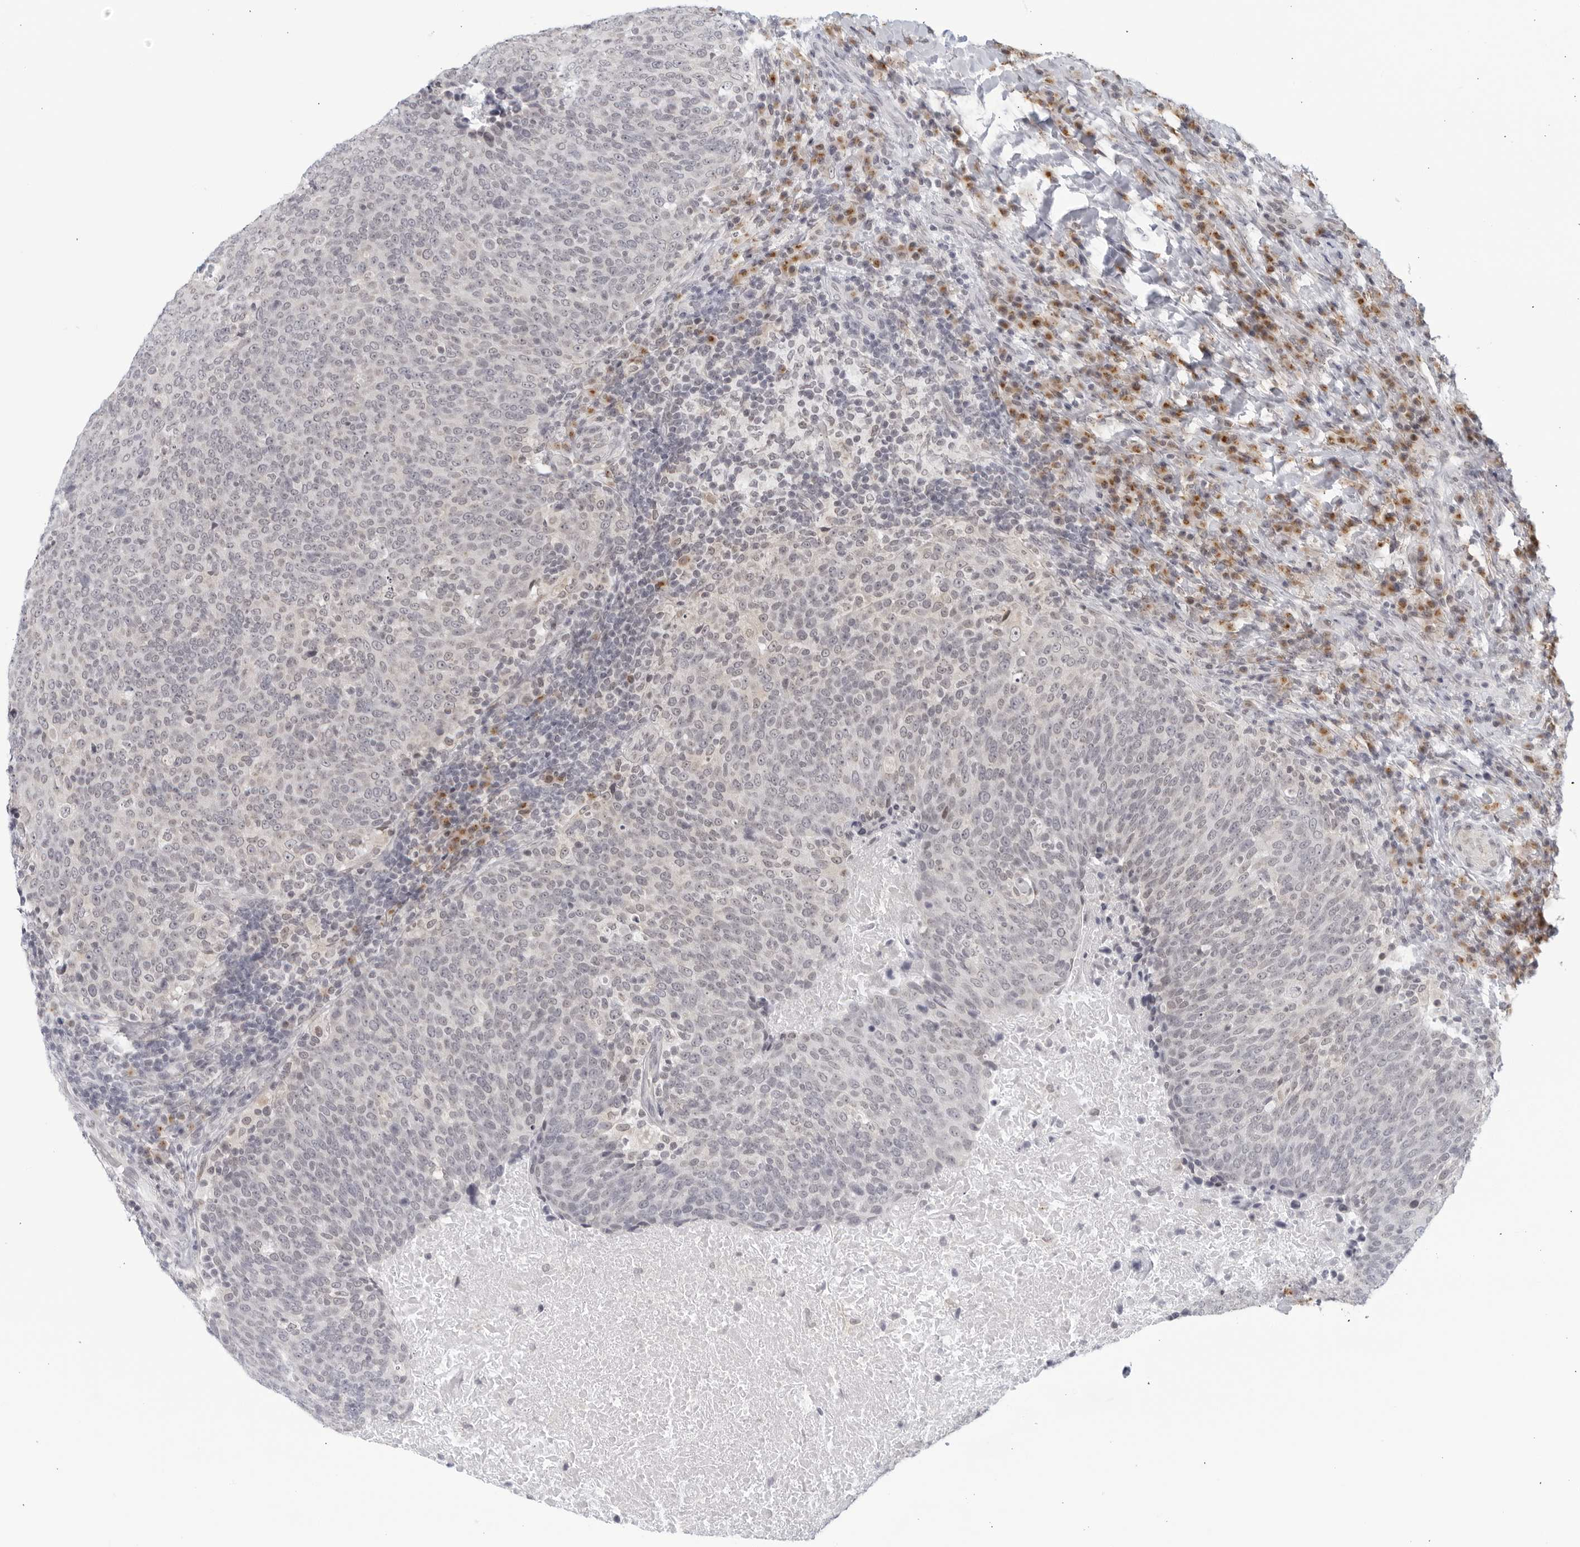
{"staining": {"intensity": "negative", "quantity": "none", "location": "none"}, "tissue": "head and neck cancer", "cell_type": "Tumor cells", "image_type": "cancer", "snomed": [{"axis": "morphology", "description": "Squamous cell carcinoma, NOS"}, {"axis": "morphology", "description": "Squamous cell carcinoma, metastatic, NOS"}, {"axis": "topography", "description": "Lymph node"}, {"axis": "topography", "description": "Head-Neck"}], "caption": "High power microscopy image of an immunohistochemistry micrograph of squamous cell carcinoma (head and neck), revealing no significant positivity in tumor cells.", "gene": "WDTC1", "patient": {"sex": "male", "age": 62}}